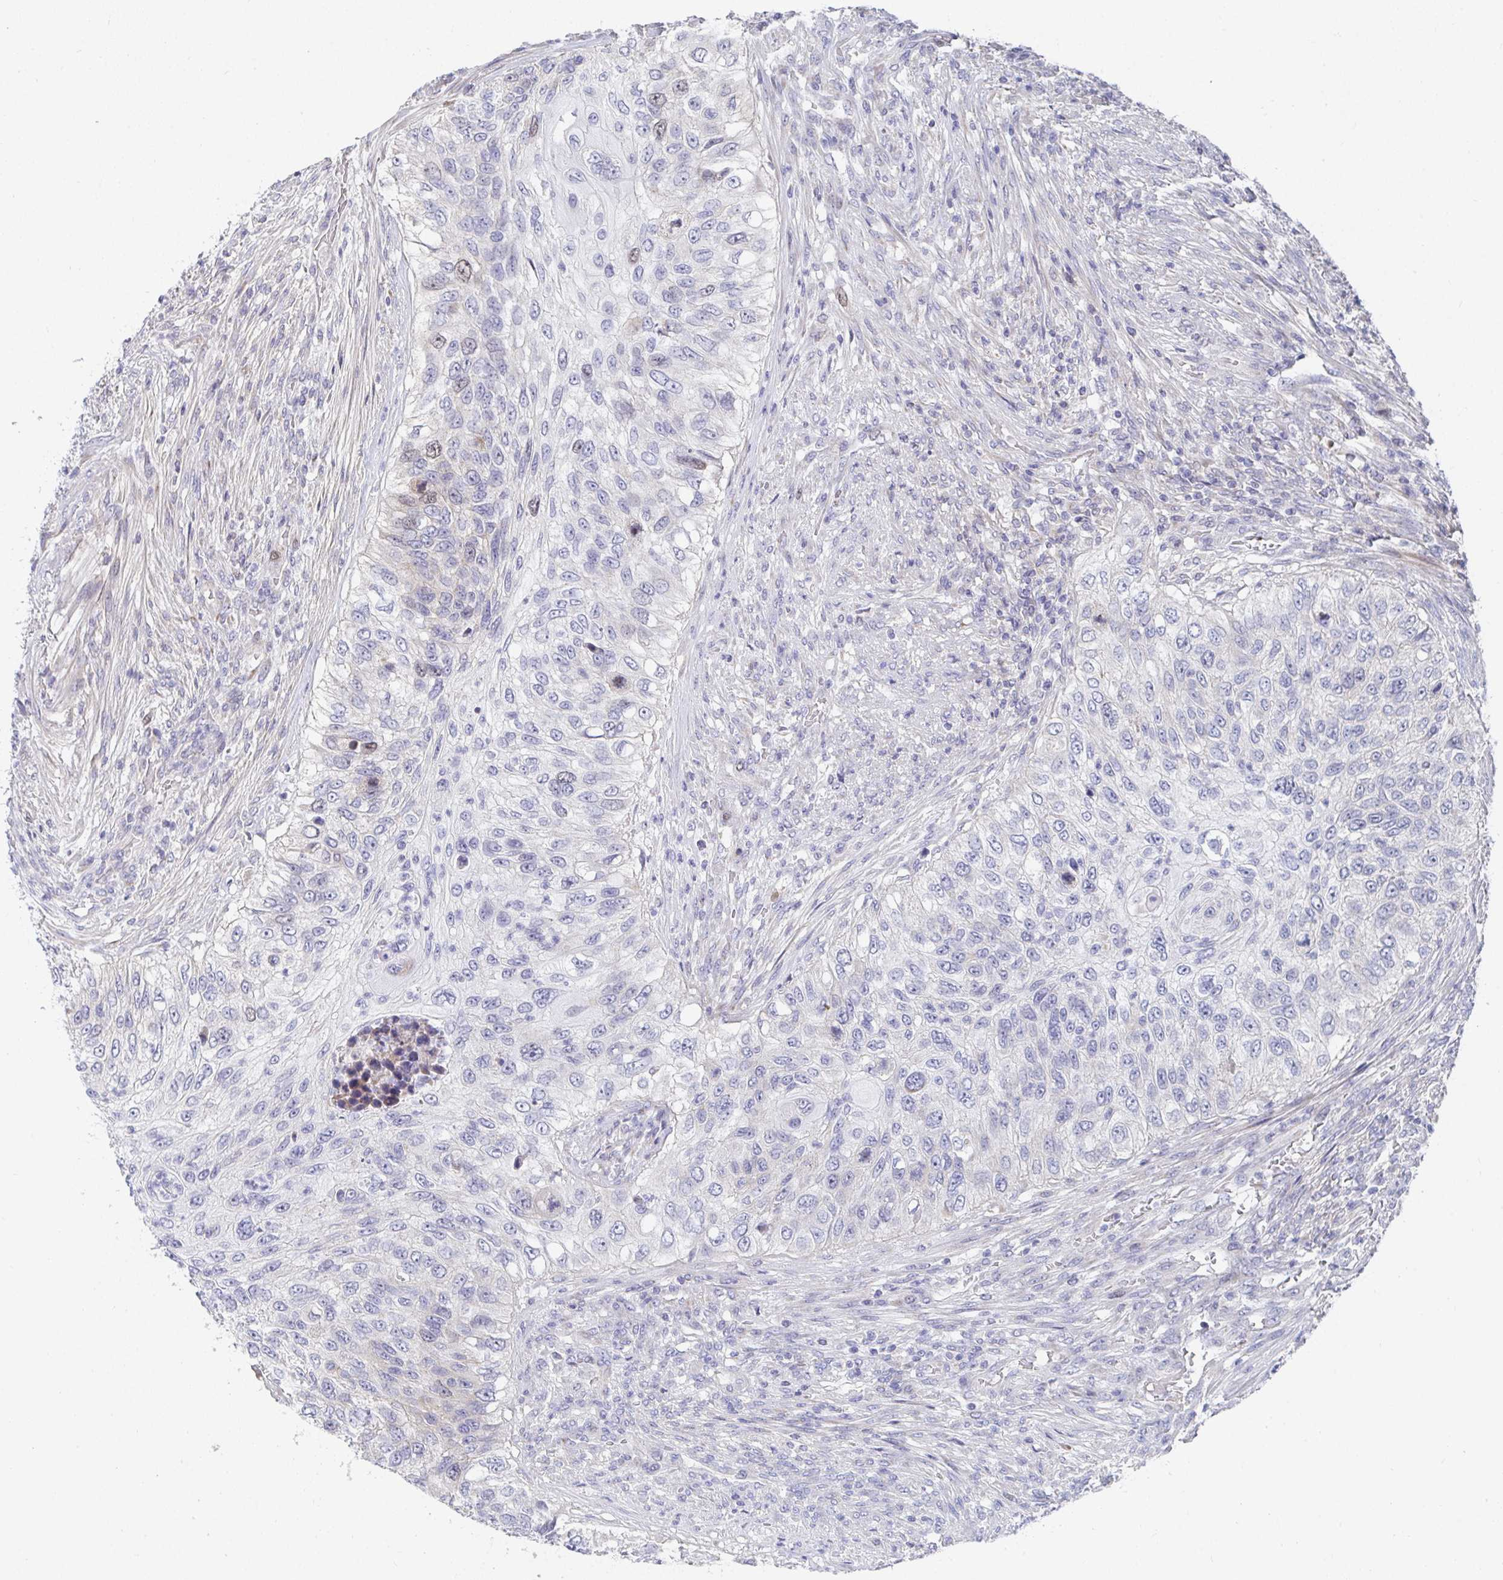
{"staining": {"intensity": "weak", "quantity": "<25%", "location": "nuclear"}, "tissue": "urothelial cancer", "cell_type": "Tumor cells", "image_type": "cancer", "snomed": [{"axis": "morphology", "description": "Urothelial carcinoma, High grade"}, {"axis": "topography", "description": "Urinary bladder"}], "caption": "The immunohistochemistry histopathology image has no significant positivity in tumor cells of urothelial carcinoma (high-grade) tissue.", "gene": "ATP5F1C", "patient": {"sex": "female", "age": 60}}